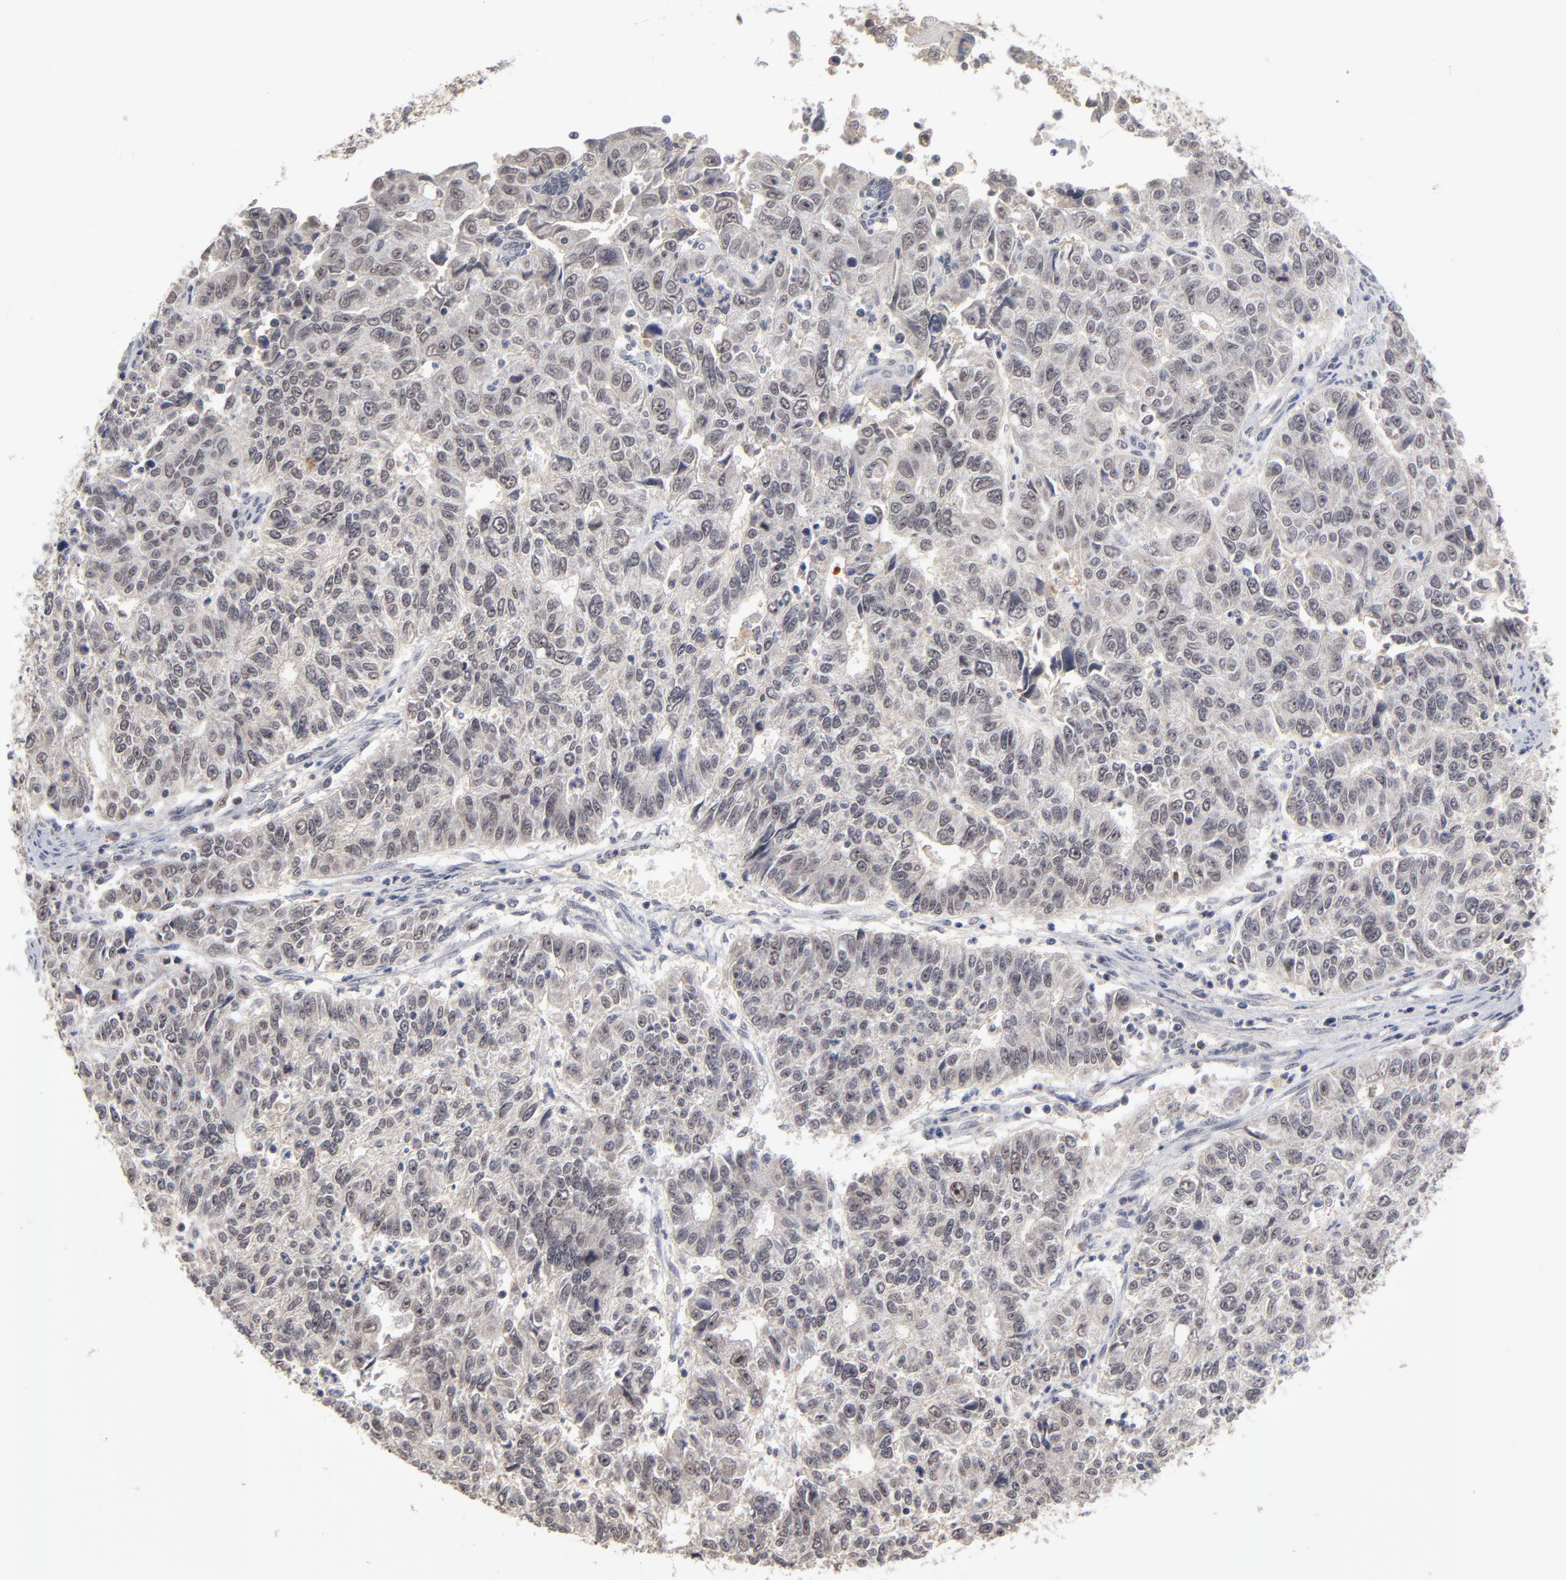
{"staining": {"intensity": "weak", "quantity": ">75%", "location": "cytoplasmic/membranous,nuclear"}, "tissue": "endometrial cancer", "cell_type": "Tumor cells", "image_type": "cancer", "snomed": [{"axis": "morphology", "description": "Adenocarcinoma, NOS"}, {"axis": "topography", "description": "Endometrium"}], "caption": "Human adenocarcinoma (endometrial) stained with a brown dye displays weak cytoplasmic/membranous and nuclear positive expression in about >75% of tumor cells.", "gene": "WSB1", "patient": {"sex": "female", "age": 42}}